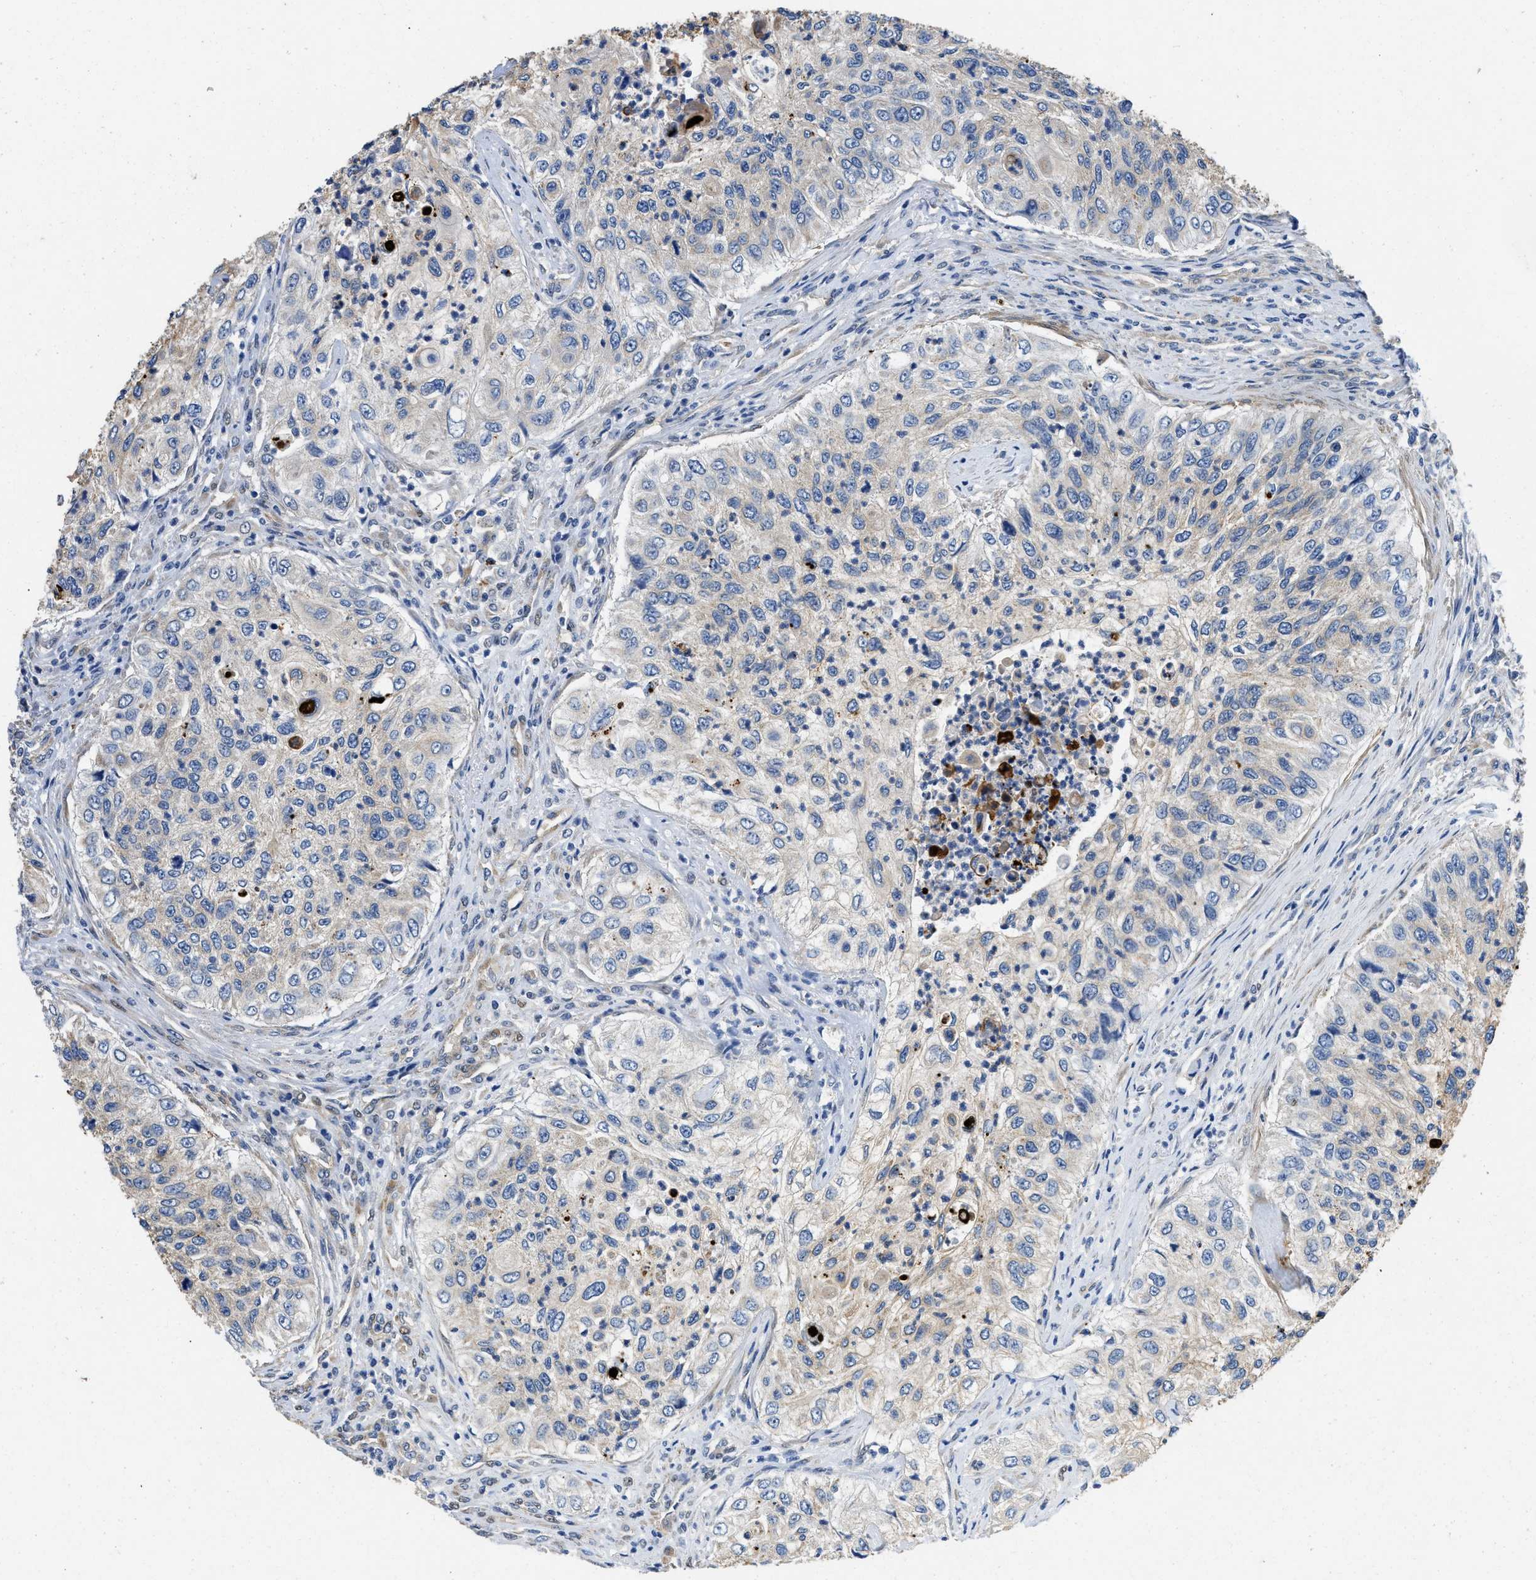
{"staining": {"intensity": "weak", "quantity": "<25%", "location": "cytoplasmic/membranous"}, "tissue": "urothelial cancer", "cell_type": "Tumor cells", "image_type": "cancer", "snomed": [{"axis": "morphology", "description": "Urothelial carcinoma, High grade"}, {"axis": "topography", "description": "Urinary bladder"}], "caption": "The micrograph displays no staining of tumor cells in high-grade urothelial carcinoma.", "gene": "RAPH1", "patient": {"sex": "female", "age": 60}}